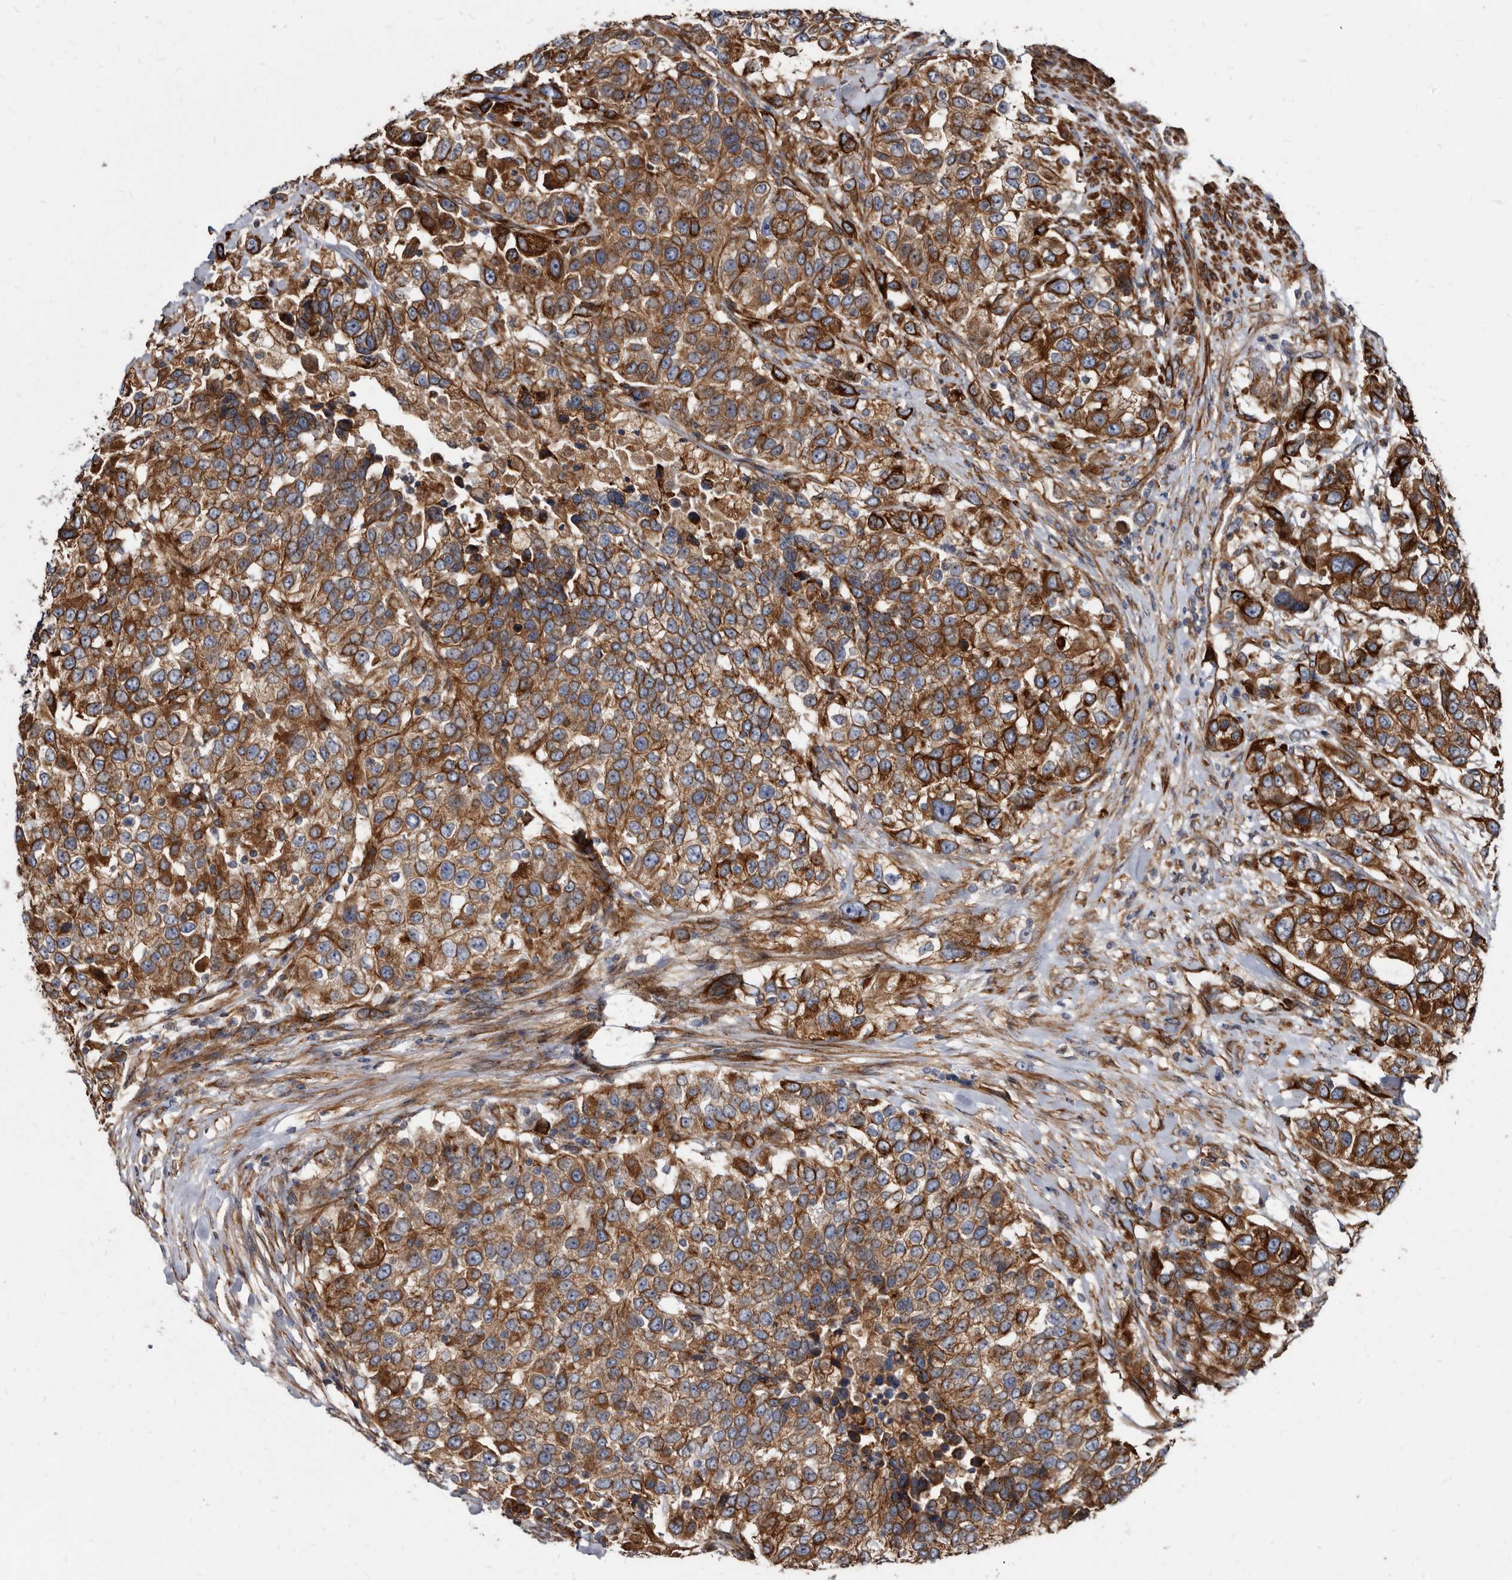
{"staining": {"intensity": "strong", "quantity": ">75%", "location": "cytoplasmic/membranous"}, "tissue": "urothelial cancer", "cell_type": "Tumor cells", "image_type": "cancer", "snomed": [{"axis": "morphology", "description": "Urothelial carcinoma, High grade"}, {"axis": "topography", "description": "Urinary bladder"}], "caption": "DAB (3,3'-diaminobenzidine) immunohistochemical staining of urothelial carcinoma (high-grade) displays strong cytoplasmic/membranous protein expression in approximately >75% of tumor cells. The staining is performed using DAB brown chromogen to label protein expression. The nuclei are counter-stained blue using hematoxylin.", "gene": "KCTD20", "patient": {"sex": "female", "age": 80}}